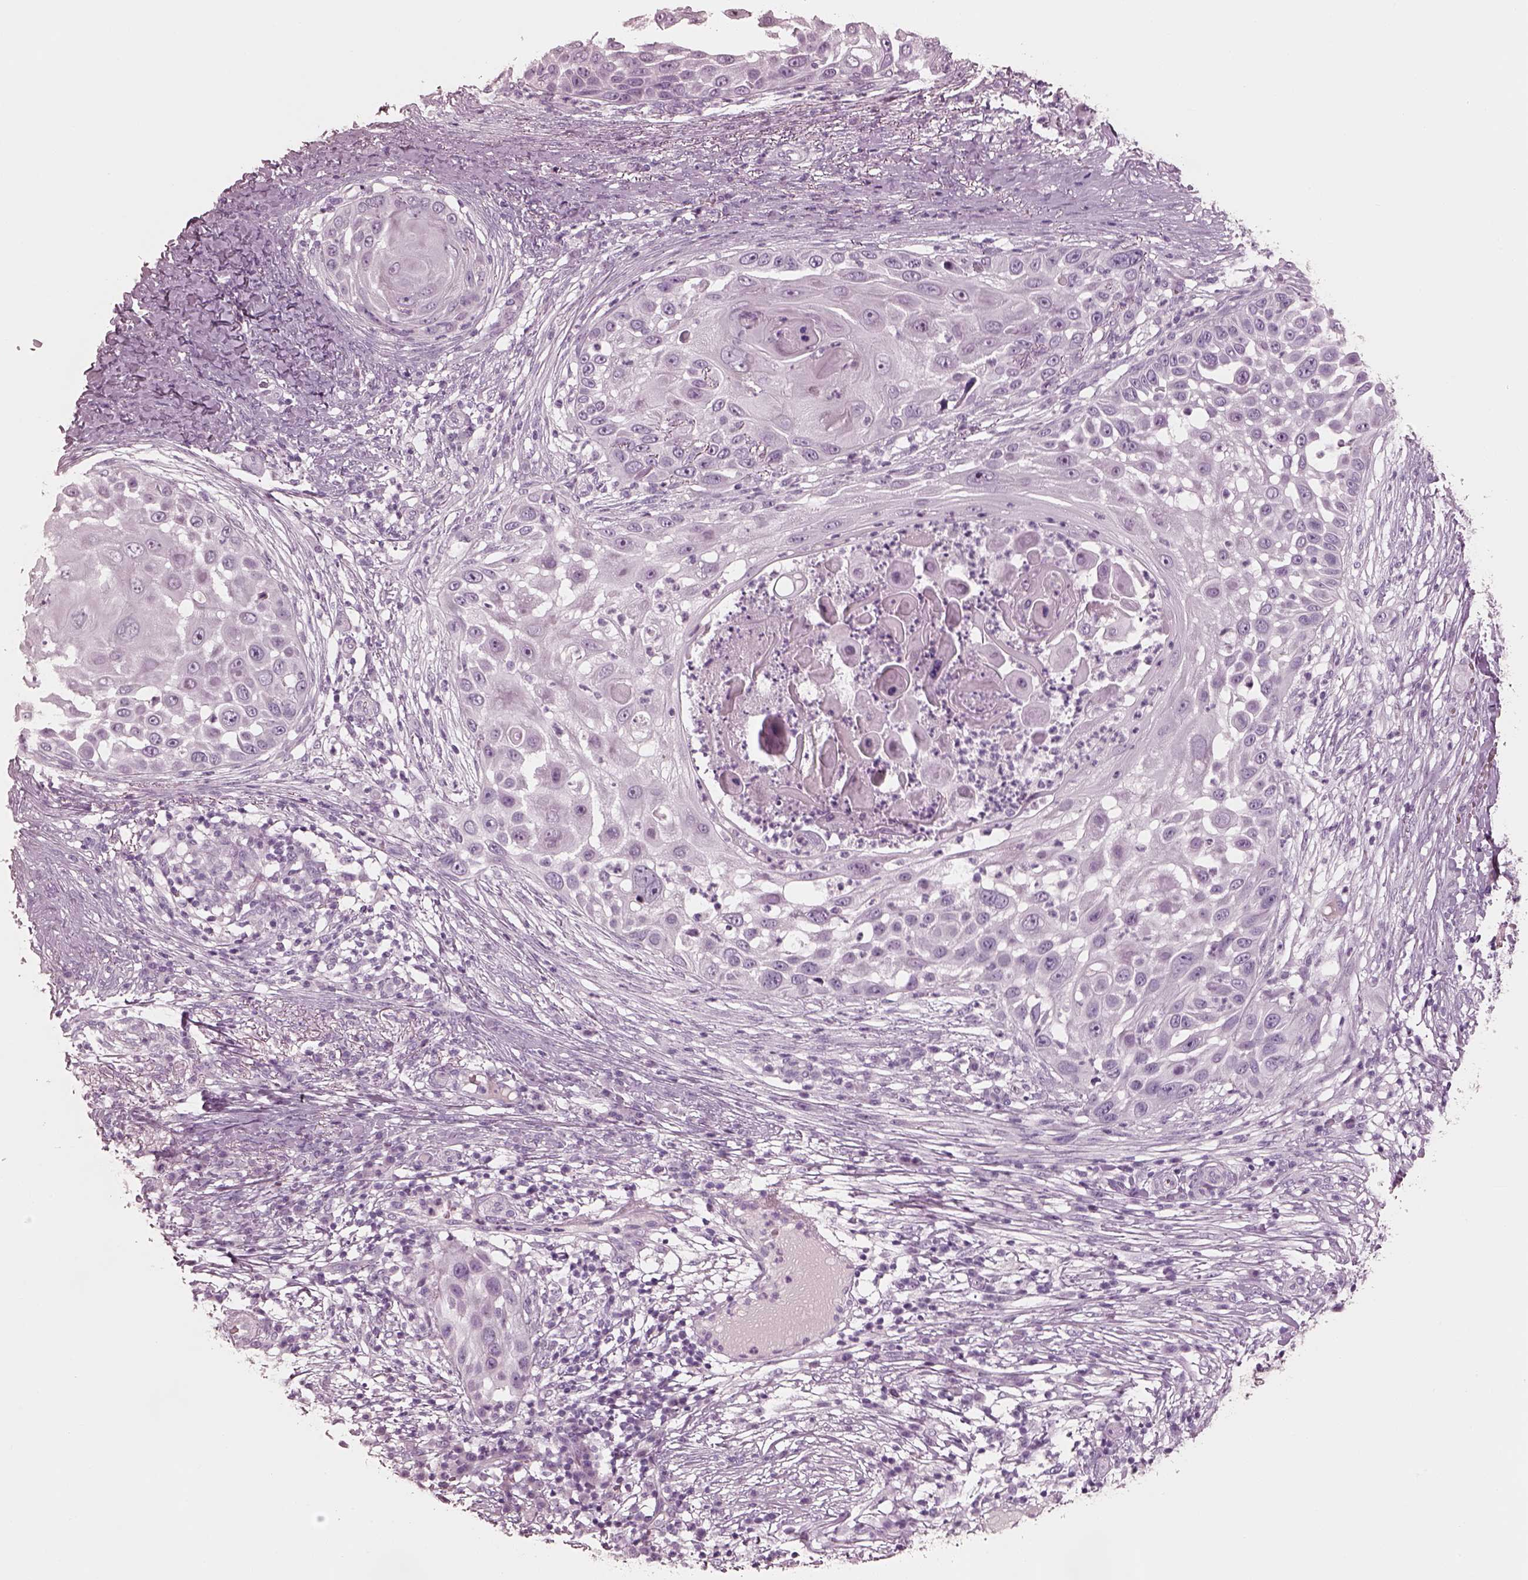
{"staining": {"intensity": "negative", "quantity": "none", "location": "none"}, "tissue": "skin cancer", "cell_type": "Tumor cells", "image_type": "cancer", "snomed": [{"axis": "morphology", "description": "Squamous cell carcinoma, NOS"}, {"axis": "topography", "description": "Skin"}], "caption": "Human skin cancer stained for a protein using immunohistochemistry (IHC) shows no staining in tumor cells.", "gene": "PON3", "patient": {"sex": "female", "age": 44}}